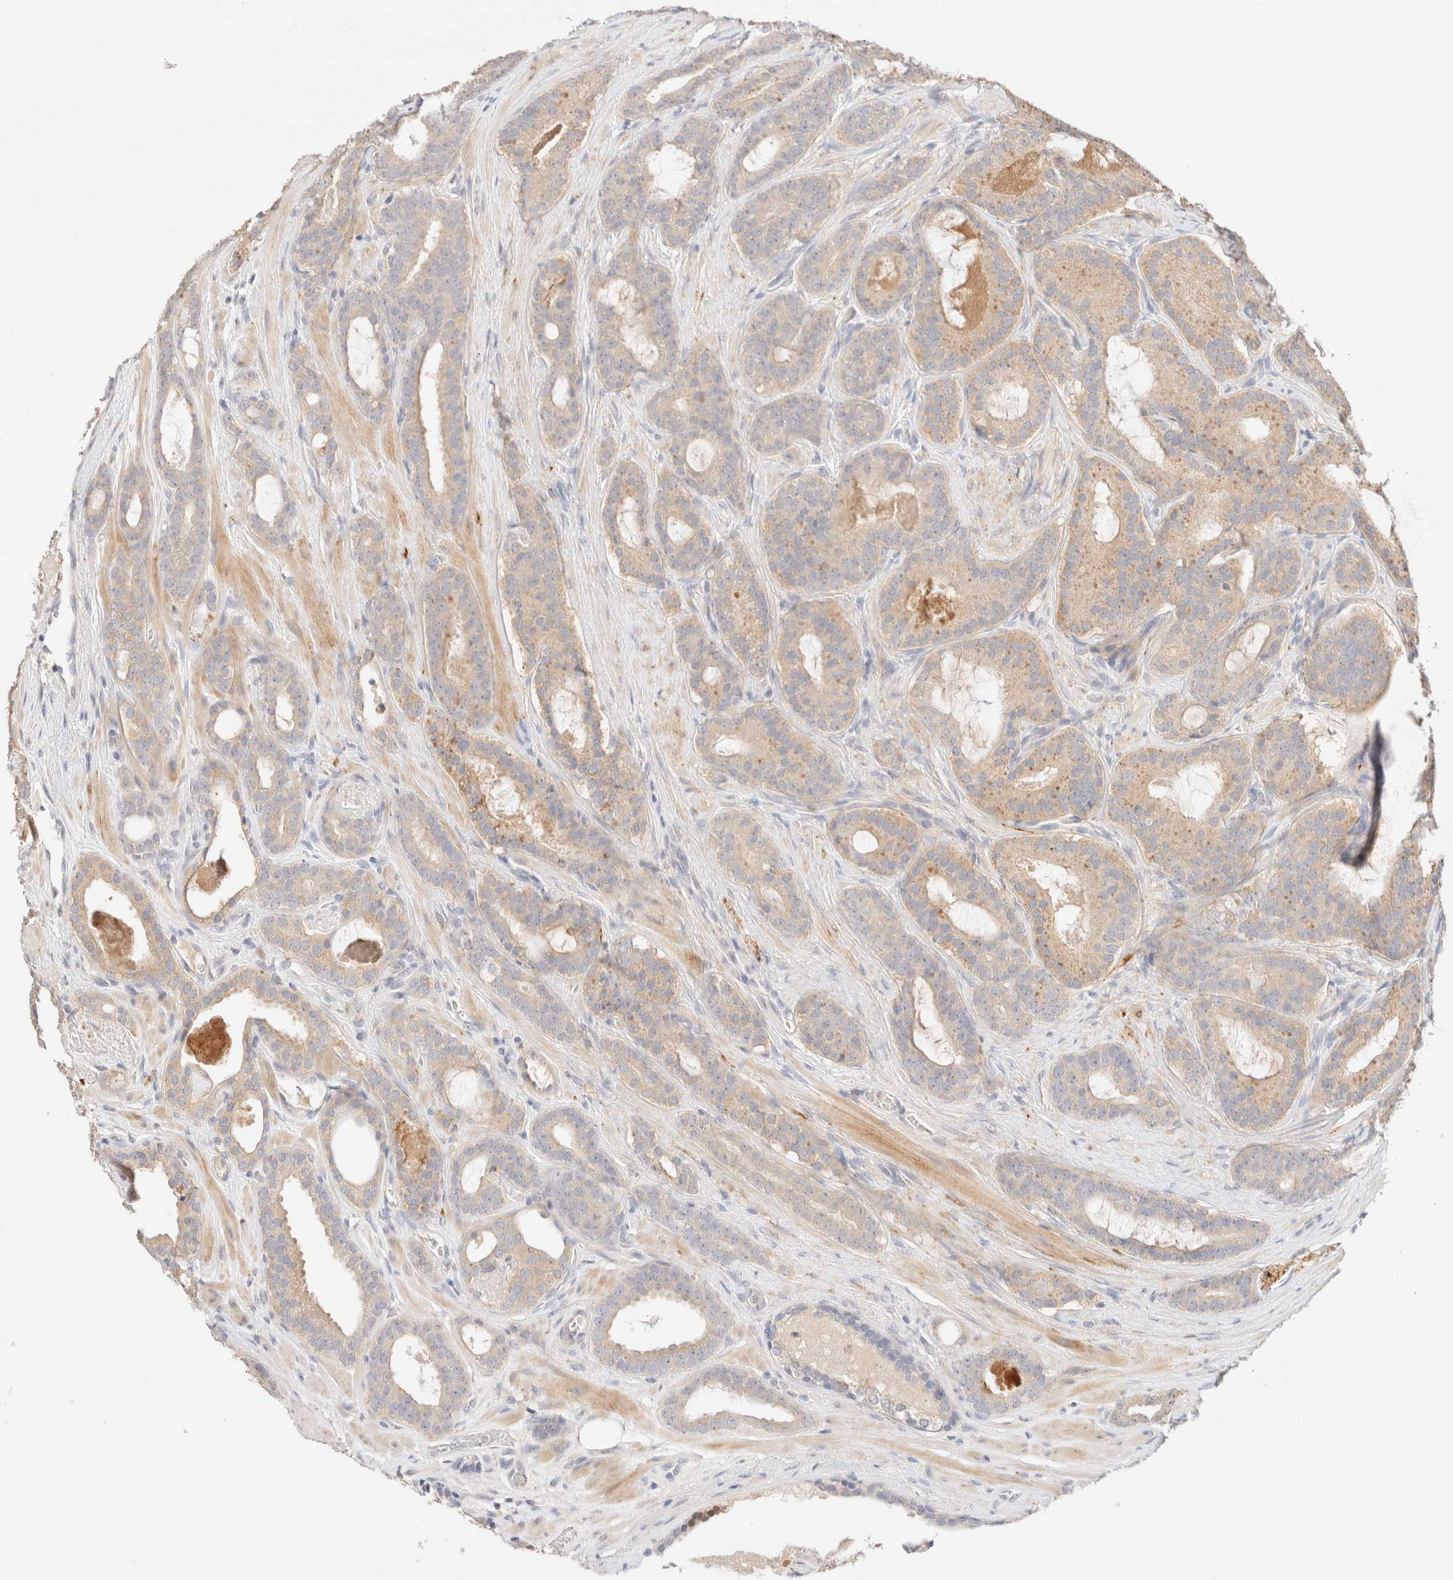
{"staining": {"intensity": "weak", "quantity": ">75%", "location": "cytoplasmic/membranous"}, "tissue": "prostate cancer", "cell_type": "Tumor cells", "image_type": "cancer", "snomed": [{"axis": "morphology", "description": "Adenocarcinoma, High grade"}, {"axis": "topography", "description": "Prostate"}], "caption": "Immunohistochemistry staining of prostate high-grade adenocarcinoma, which reveals low levels of weak cytoplasmic/membranous positivity in about >75% of tumor cells indicating weak cytoplasmic/membranous protein positivity. The staining was performed using DAB (3,3'-diaminobenzidine) (brown) for protein detection and nuclei were counterstained in hematoxylin (blue).", "gene": "SNTB1", "patient": {"sex": "male", "age": 60}}